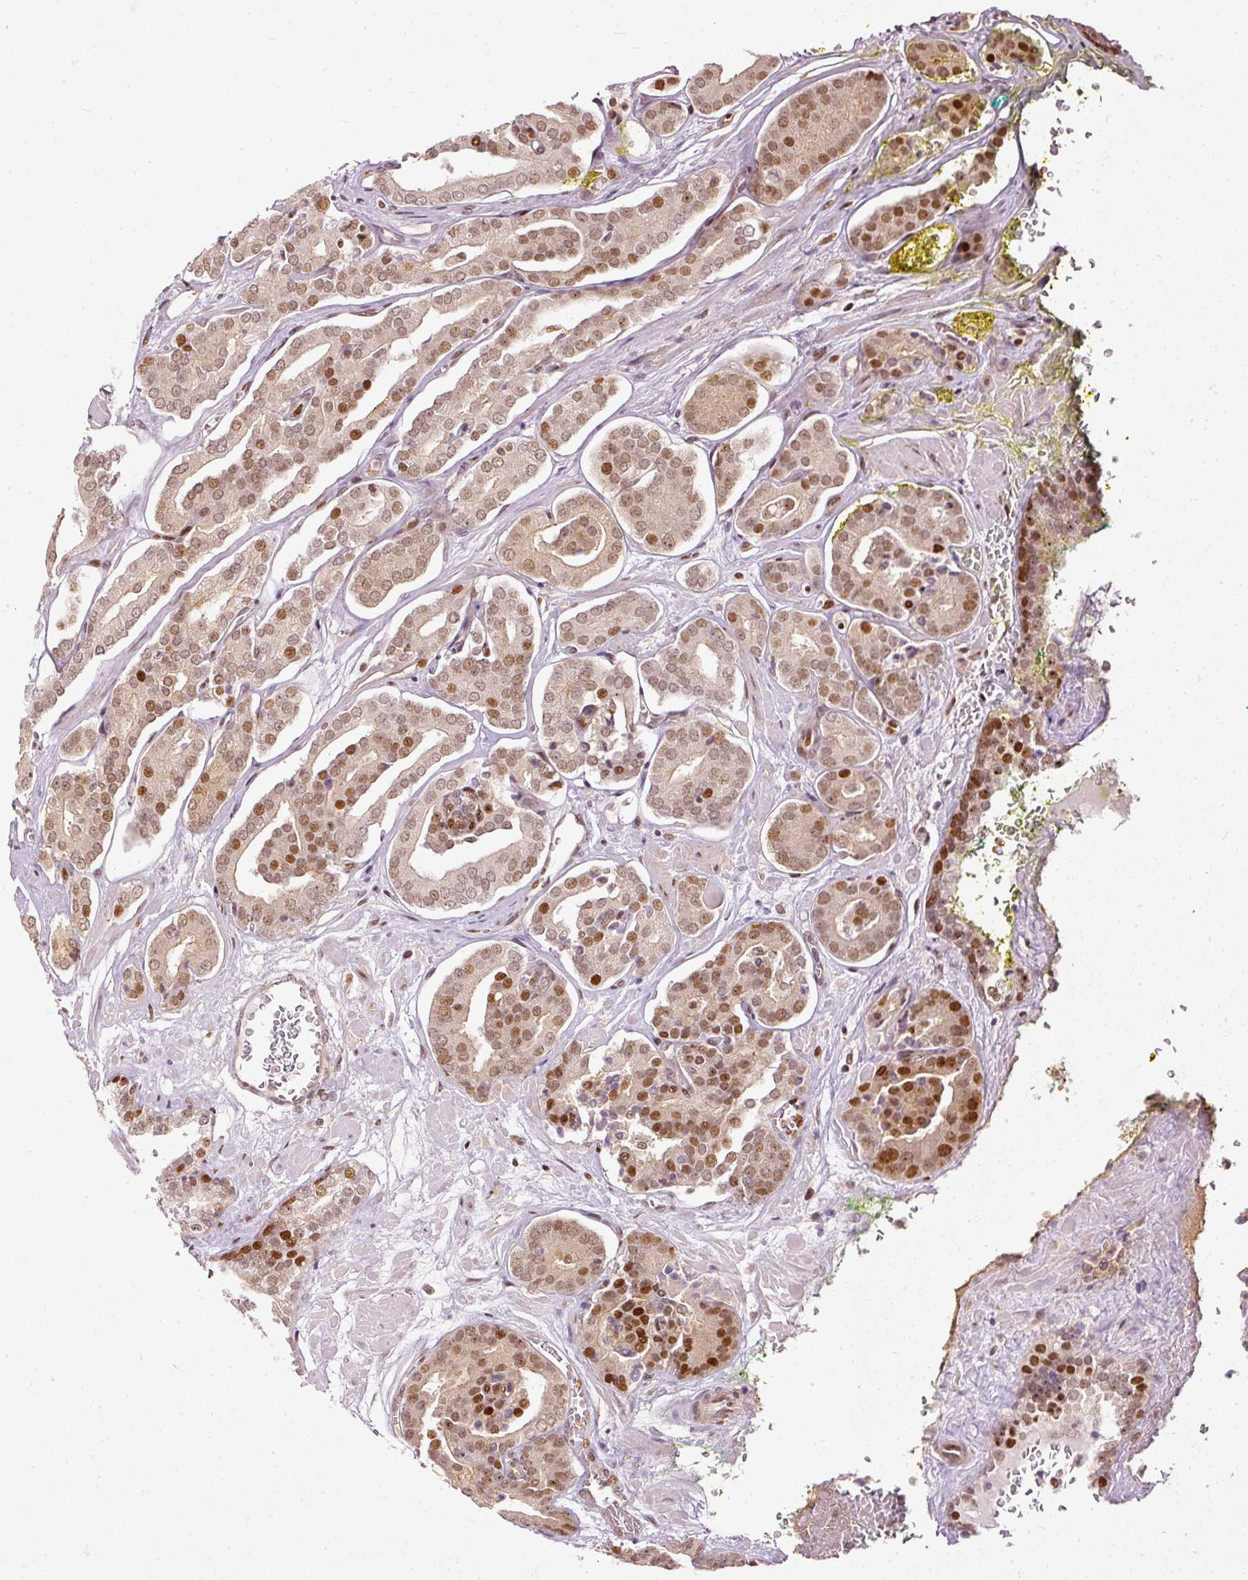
{"staining": {"intensity": "moderate", "quantity": ">75%", "location": "nuclear"}, "tissue": "prostate cancer", "cell_type": "Tumor cells", "image_type": "cancer", "snomed": [{"axis": "morphology", "description": "Adenocarcinoma, High grade"}, {"axis": "topography", "description": "Prostate"}], "caption": "Human prostate cancer (adenocarcinoma (high-grade)) stained for a protein (brown) shows moderate nuclear positive staining in about >75% of tumor cells.", "gene": "ZNF778", "patient": {"sex": "male", "age": 66}}